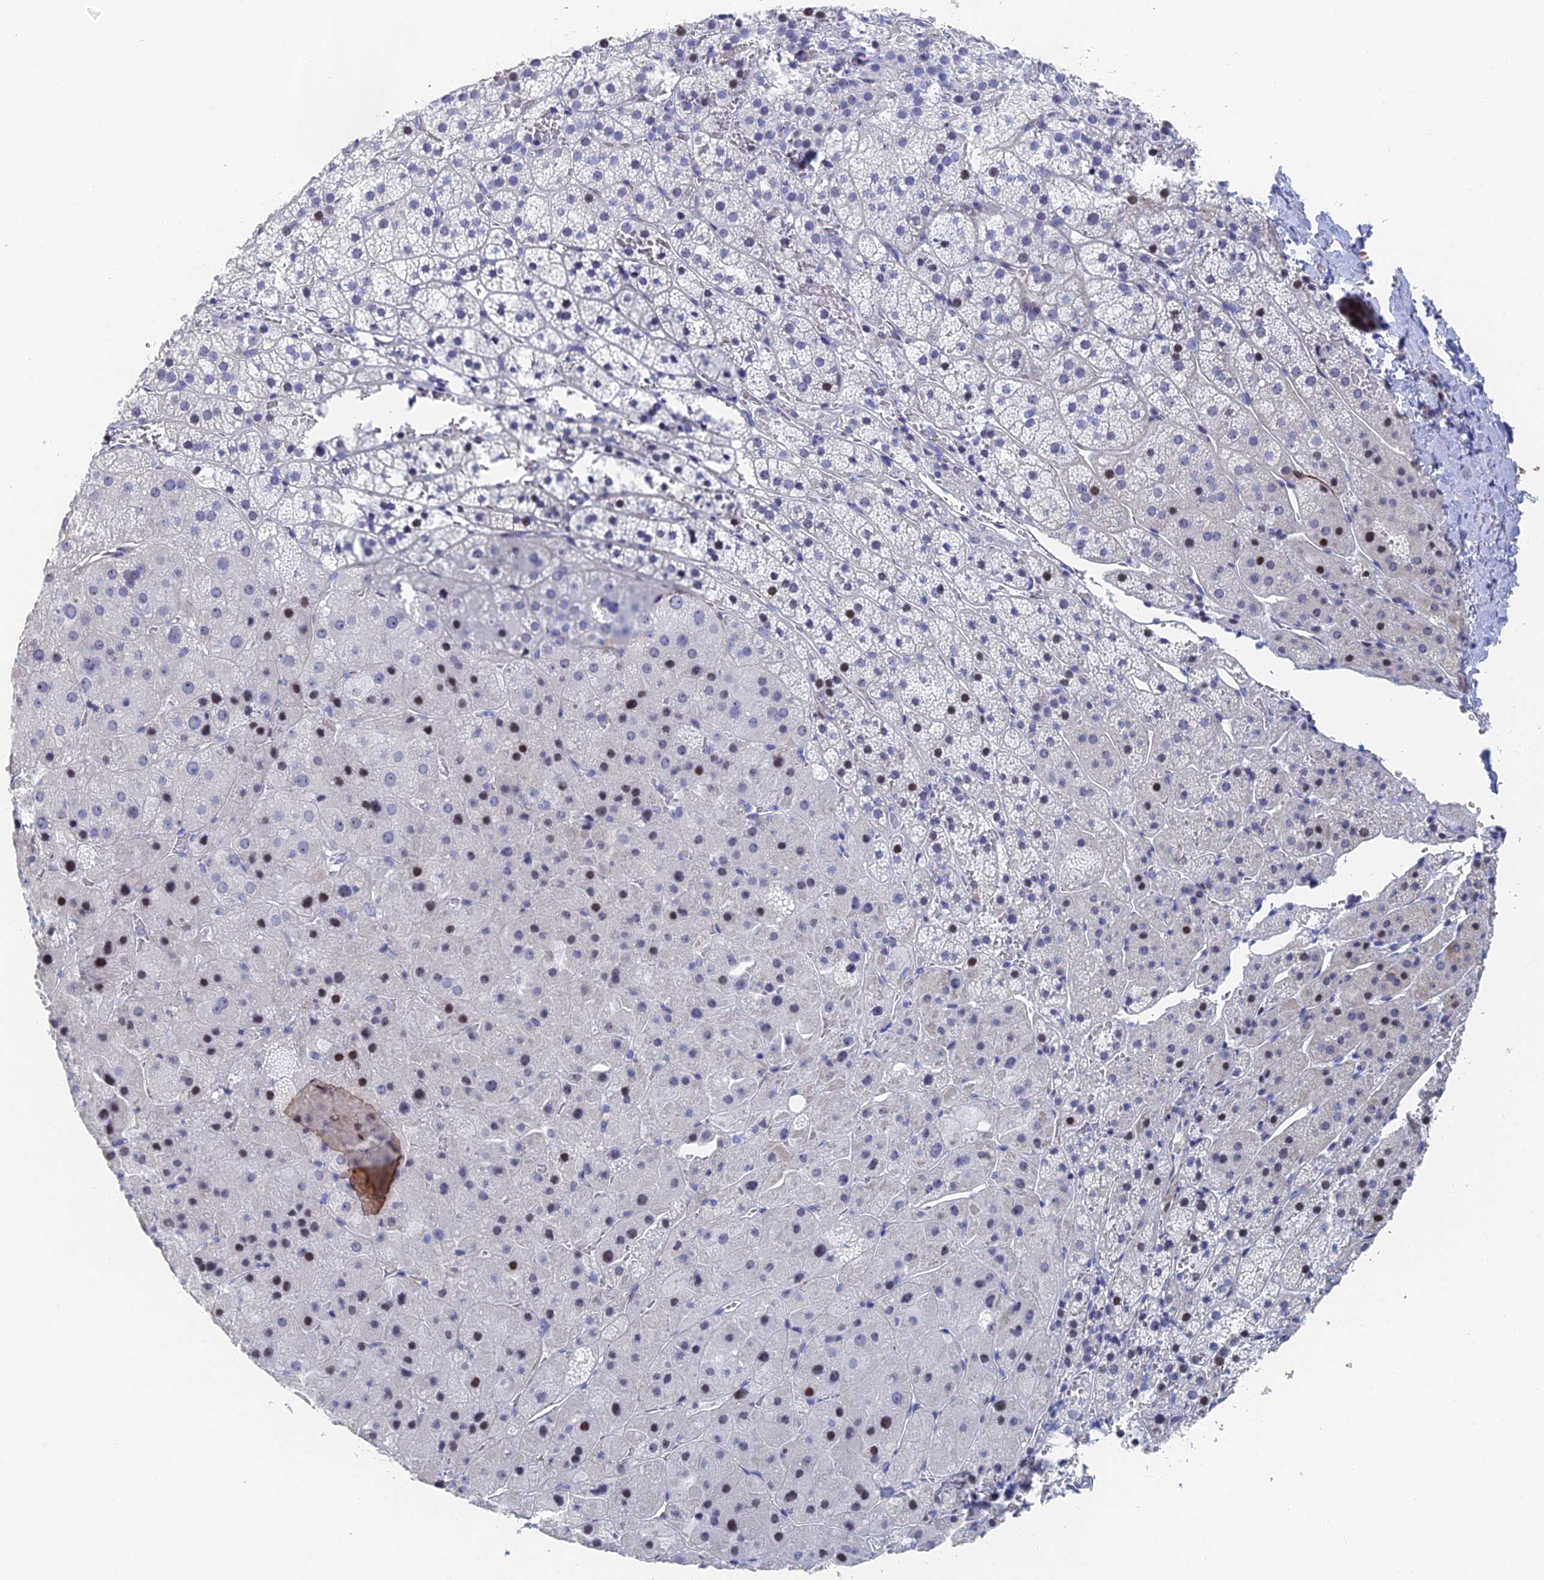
{"staining": {"intensity": "weak", "quantity": "<25%", "location": "nuclear"}, "tissue": "adrenal gland", "cell_type": "Glandular cells", "image_type": "normal", "snomed": [{"axis": "morphology", "description": "Normal tissue, NOS"}, {"axis": "topography", "description": "Adrenal gland"}], "caption": "Adrenal gland stained for a protein using immunohistochemistry exhibits no positivity glandular cells.", "gene": "DRGX", "patient": {"sex": "female", "age": 44}}